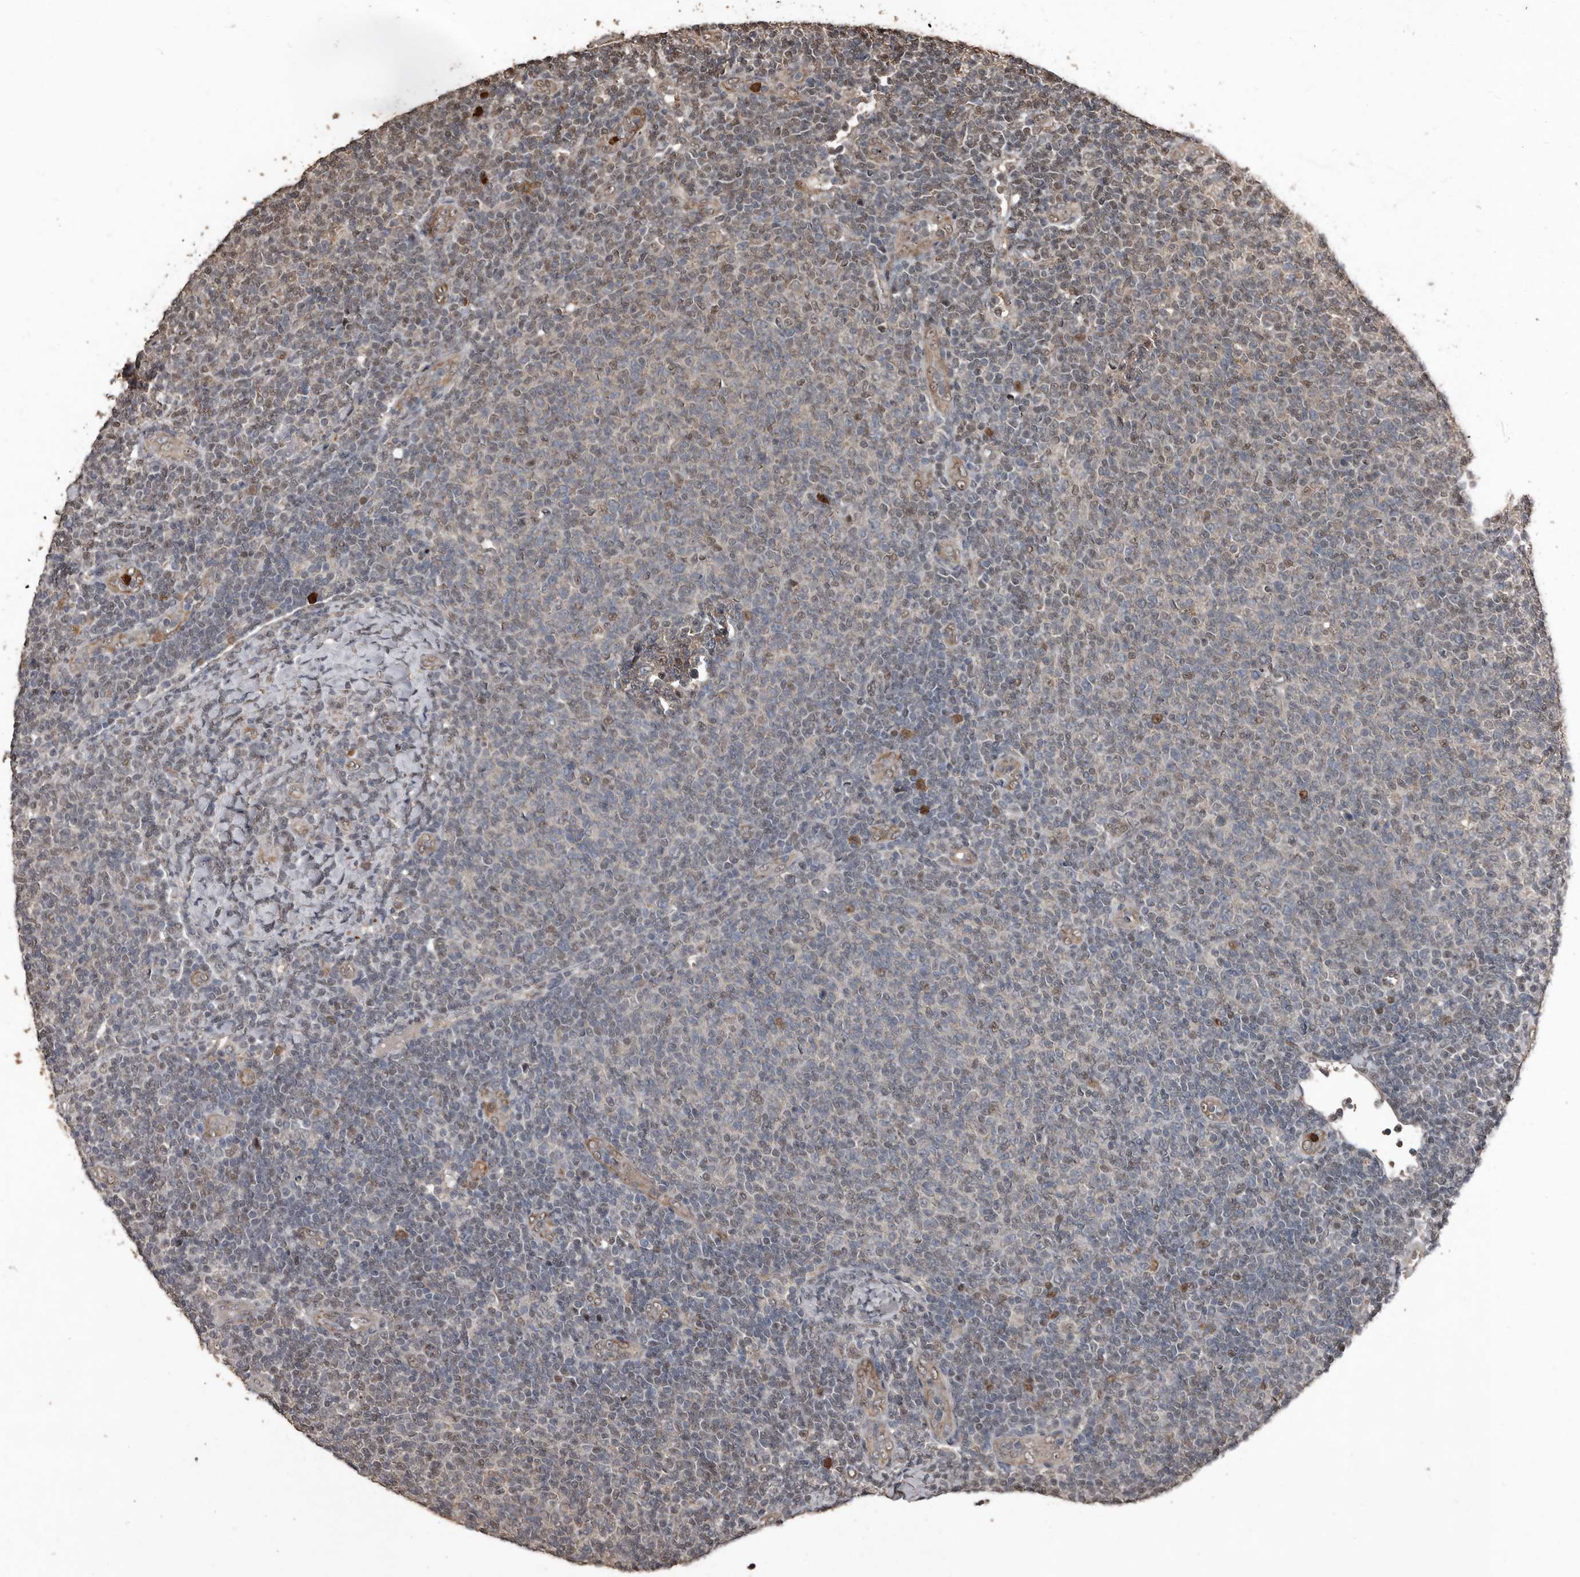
{"staining": {"intensity": "weak", "quantity": "<25%", "location": "nuclear"}, "tissue": "lymphoma", "cell_type": "Tumor cells", "image_type": "cancer", "snomed": [{"axis": "morphology", "description": "Malignant lymphoma, non-Hodgkin's type, Low grade"}, {"axis": "topography", "description": "Lymph node"}], "caption": "Histopathology image shows no significant protein expression in tumor cells of low-grade malignant lymphoma, non-Hodgkin's type.", "gene": "FSBP", "patient": {"sex": "male", "age": 66}}